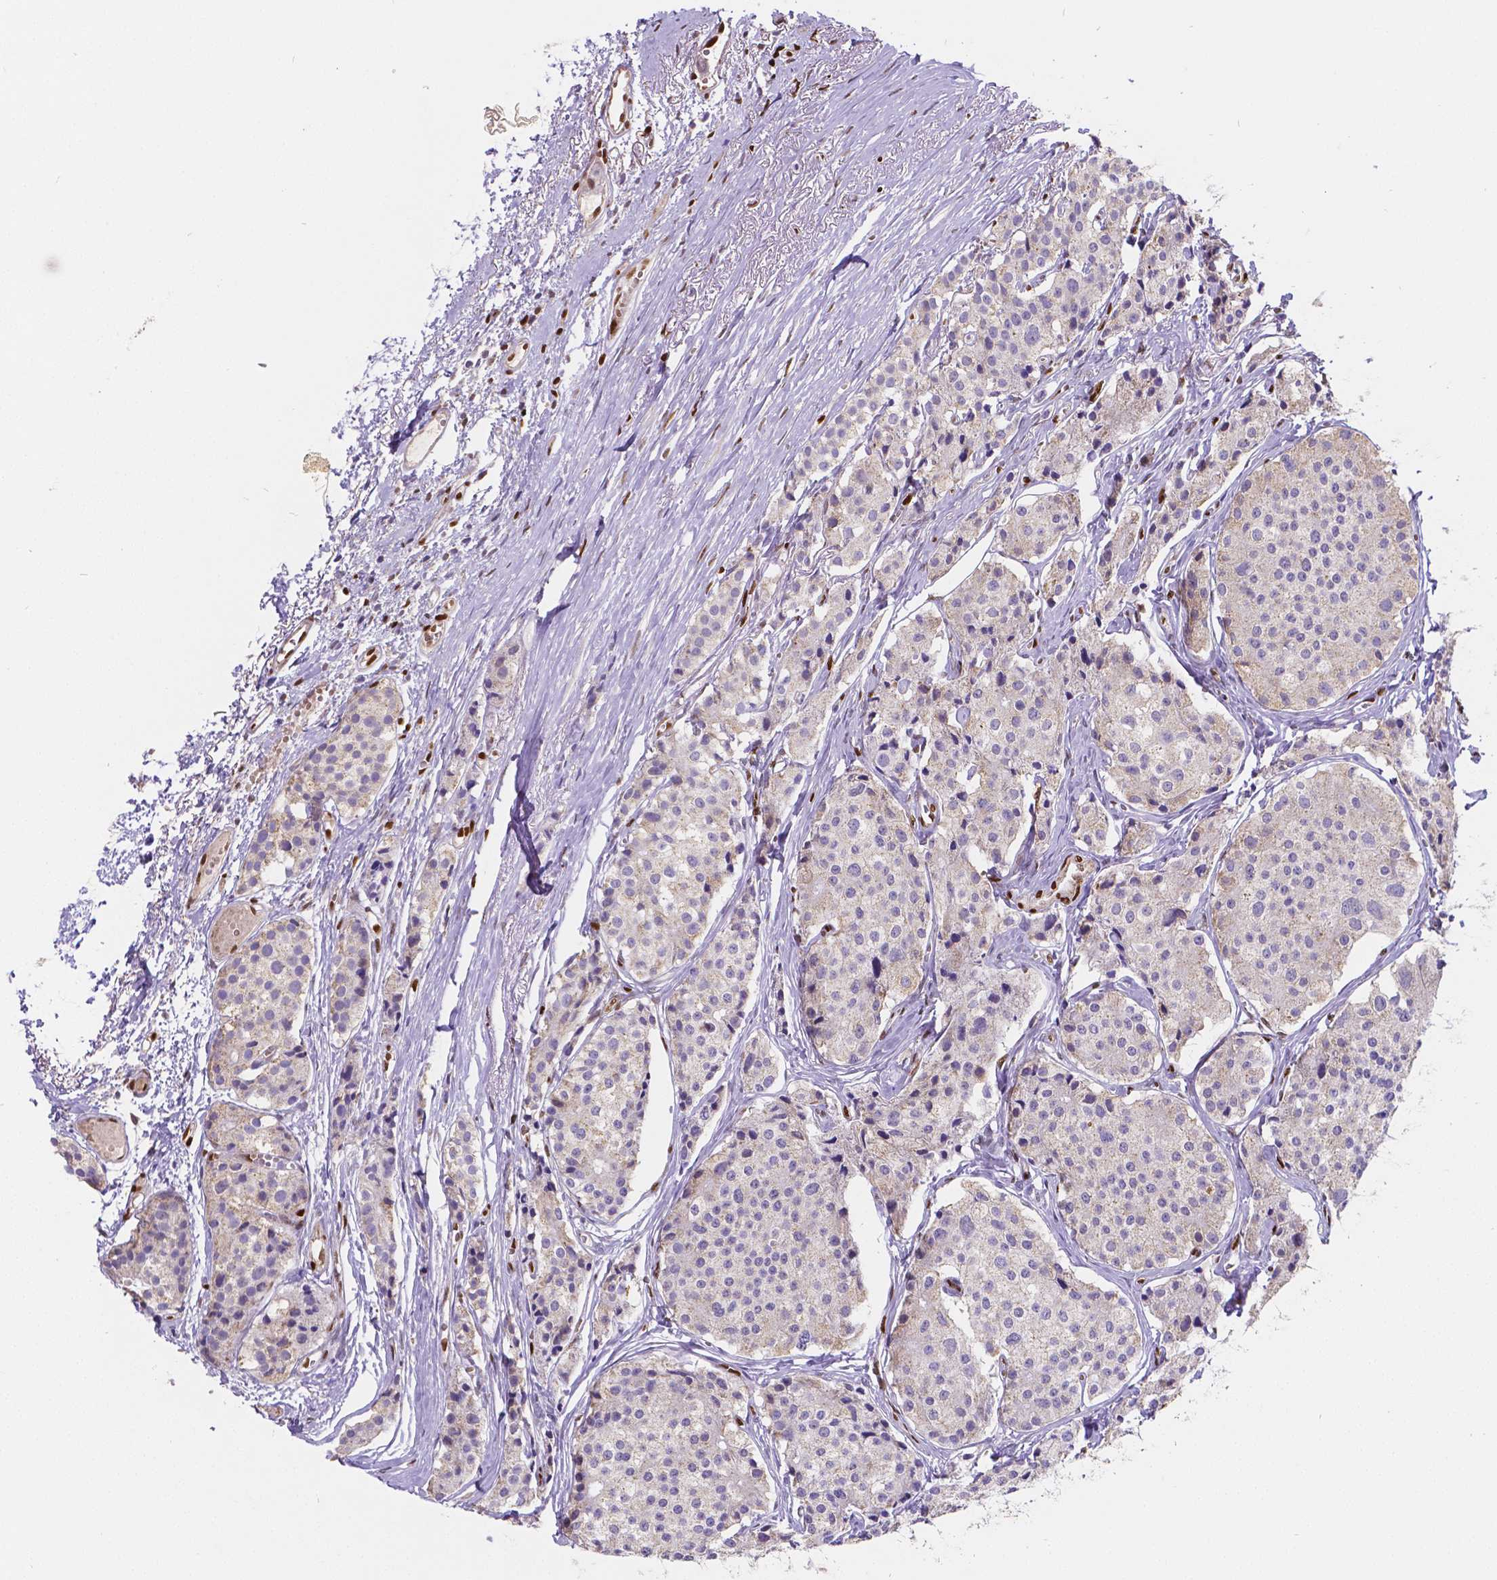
{"staining": {"intensity": "negative", "quantity": "none", "location": "none"}, "tissue": "carcinoid", "cell_type": "Tumor cells", "image_type": "cancer", "snomed": [{"axis": "morphology", "description": "Carcinoid, malignant, NOS"}, {"axis": "topography", "description": "Small intestine"}], "caption": "Protein analysis of carcinoid (malignant) demonstrates no significant staining in tumor cells.", "gene": "MEF2C", "patient": {"sex": "female", "age": 65}}